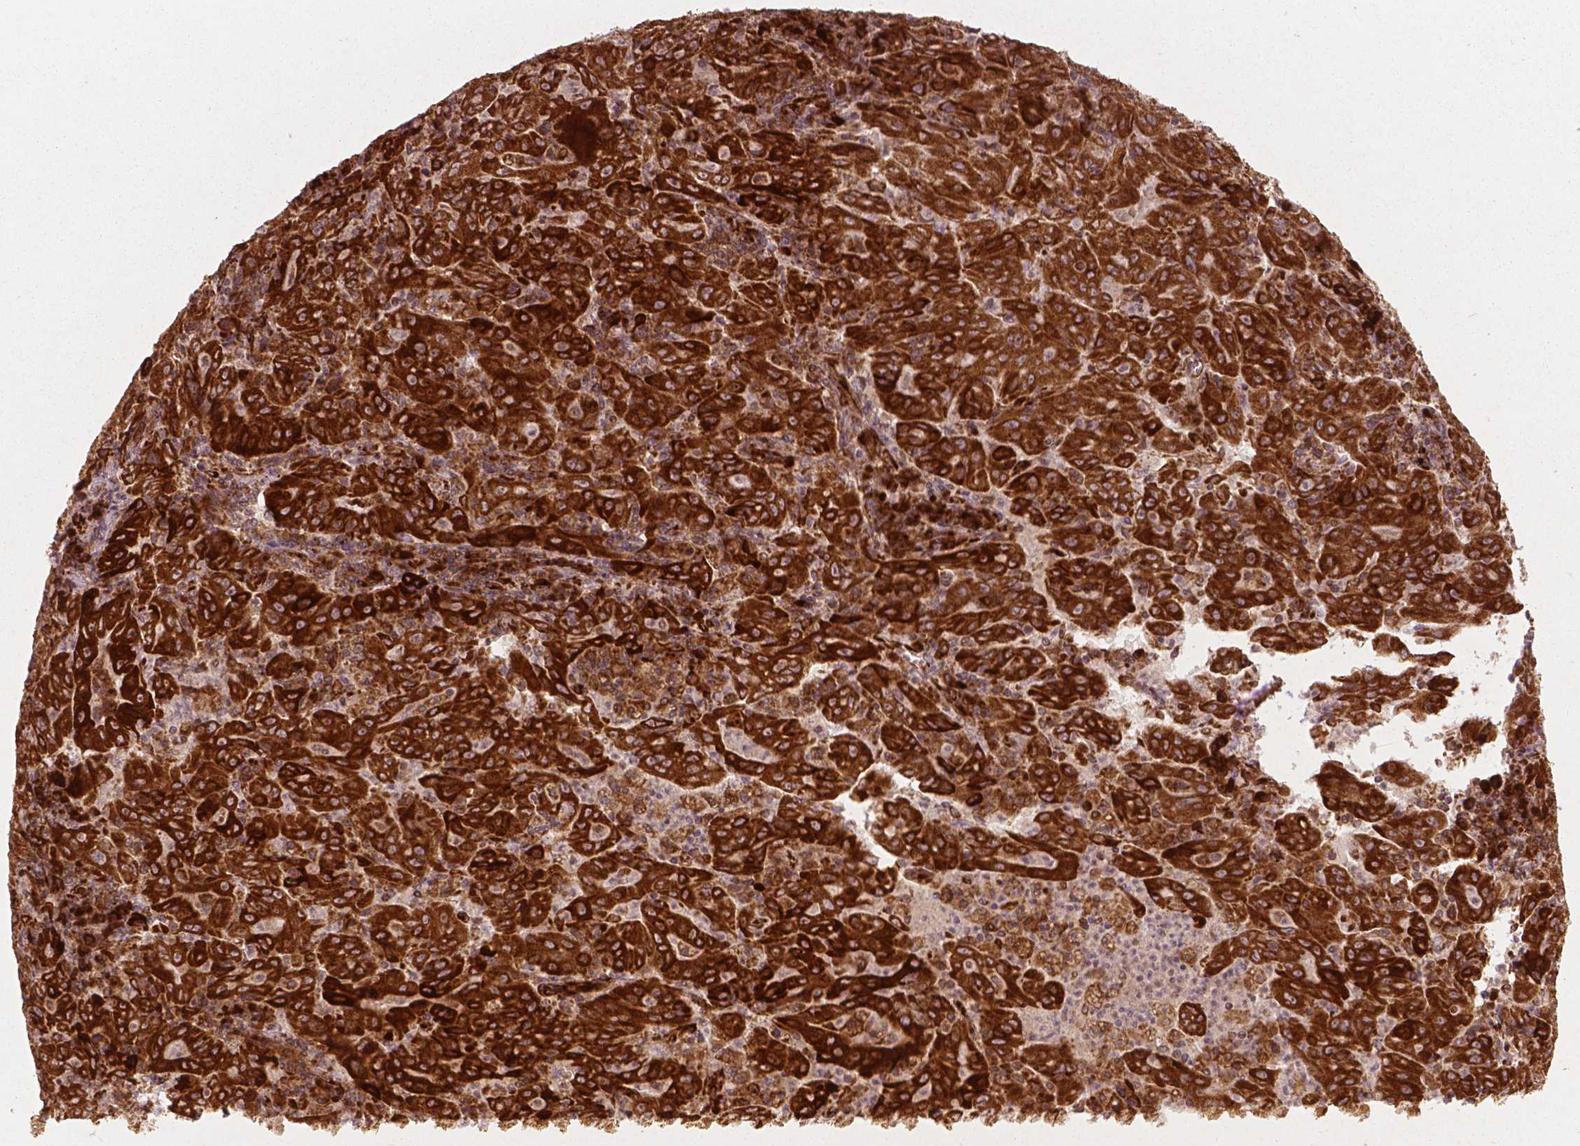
{"staining": {"intensity": "strong", "quantity": ">75%", "location": "cytoplasmic/membranous"}, "tissue": "pancreatic cancer", "cell_type": "Tumor cells", "image_type": "cancer", "snomed": [{"axis": "morphology", "description": "Adenocarcinoma, NOS"}, {"axis": "topography", "description": "Pancreas"}], "caption": "A brown stain labels strong cytoplasmic/membranous expression of a protein in pancreatic cancer (adenocarcinoma) tumor cells.", "gene": "PGAM5", "patient": {"sex": "male", "age": 63}}